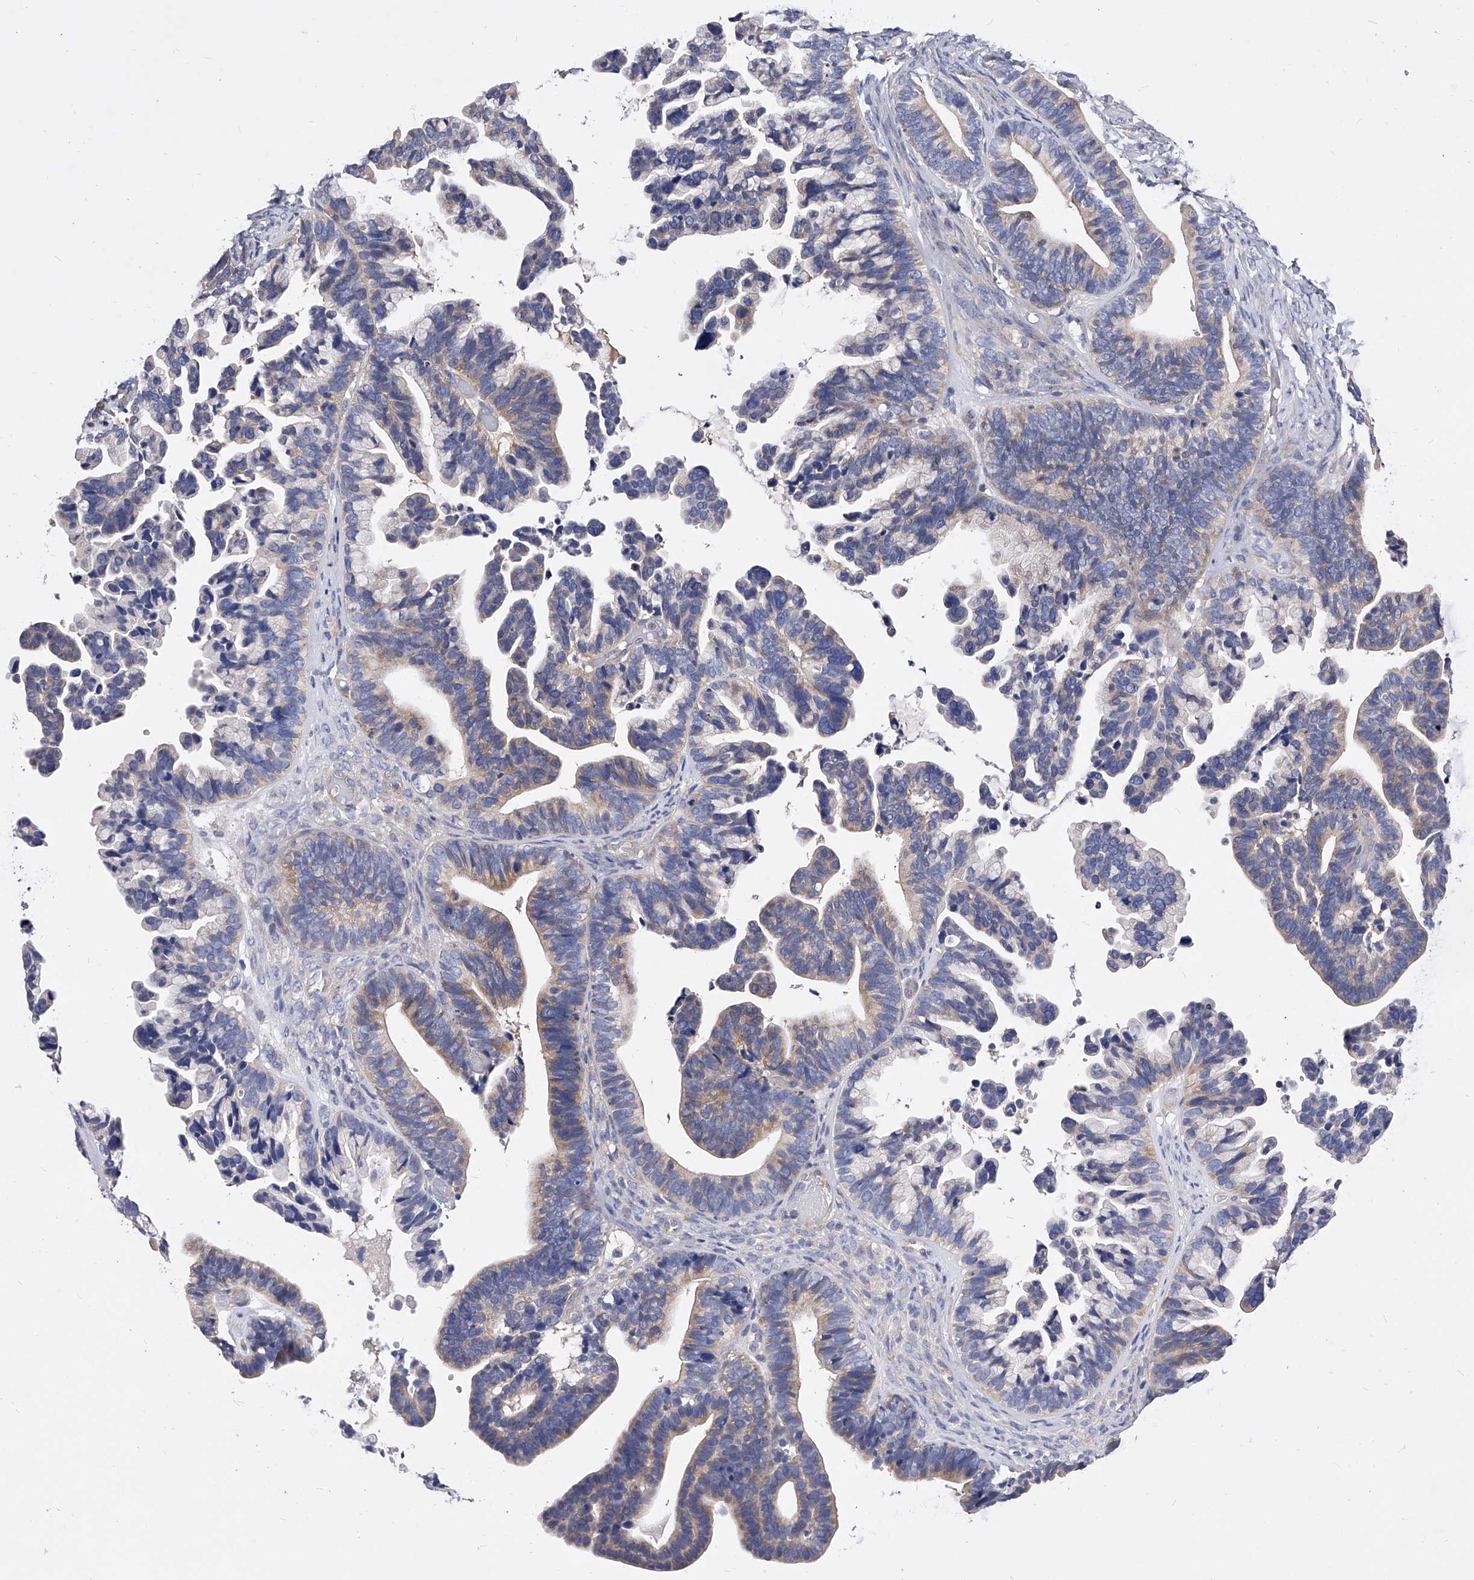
{"staining": {"intensity": "weak", "quantity": "25%-75%", "location": "cytoplasmic/membranous"}, "tissue": "ovarian cancer", "cell_type": "Tumor cells", "image_type": "cancer", "snomed": [{"axis": "morphology", "description": "Cystadenocarcinoma, serous, NOS"}, {"axis": "topography", "description": "Ovary"}], "caption": "There is low levels of weak cytoplasmic/membranous positivity in tumor cells of ovarian cancer (serous cystadenocarcinoma), as demonstrated by immunohistochemical staining (brown color).", "gene": "PPP5C", "patient": {"sex": "female", "age": 56}}